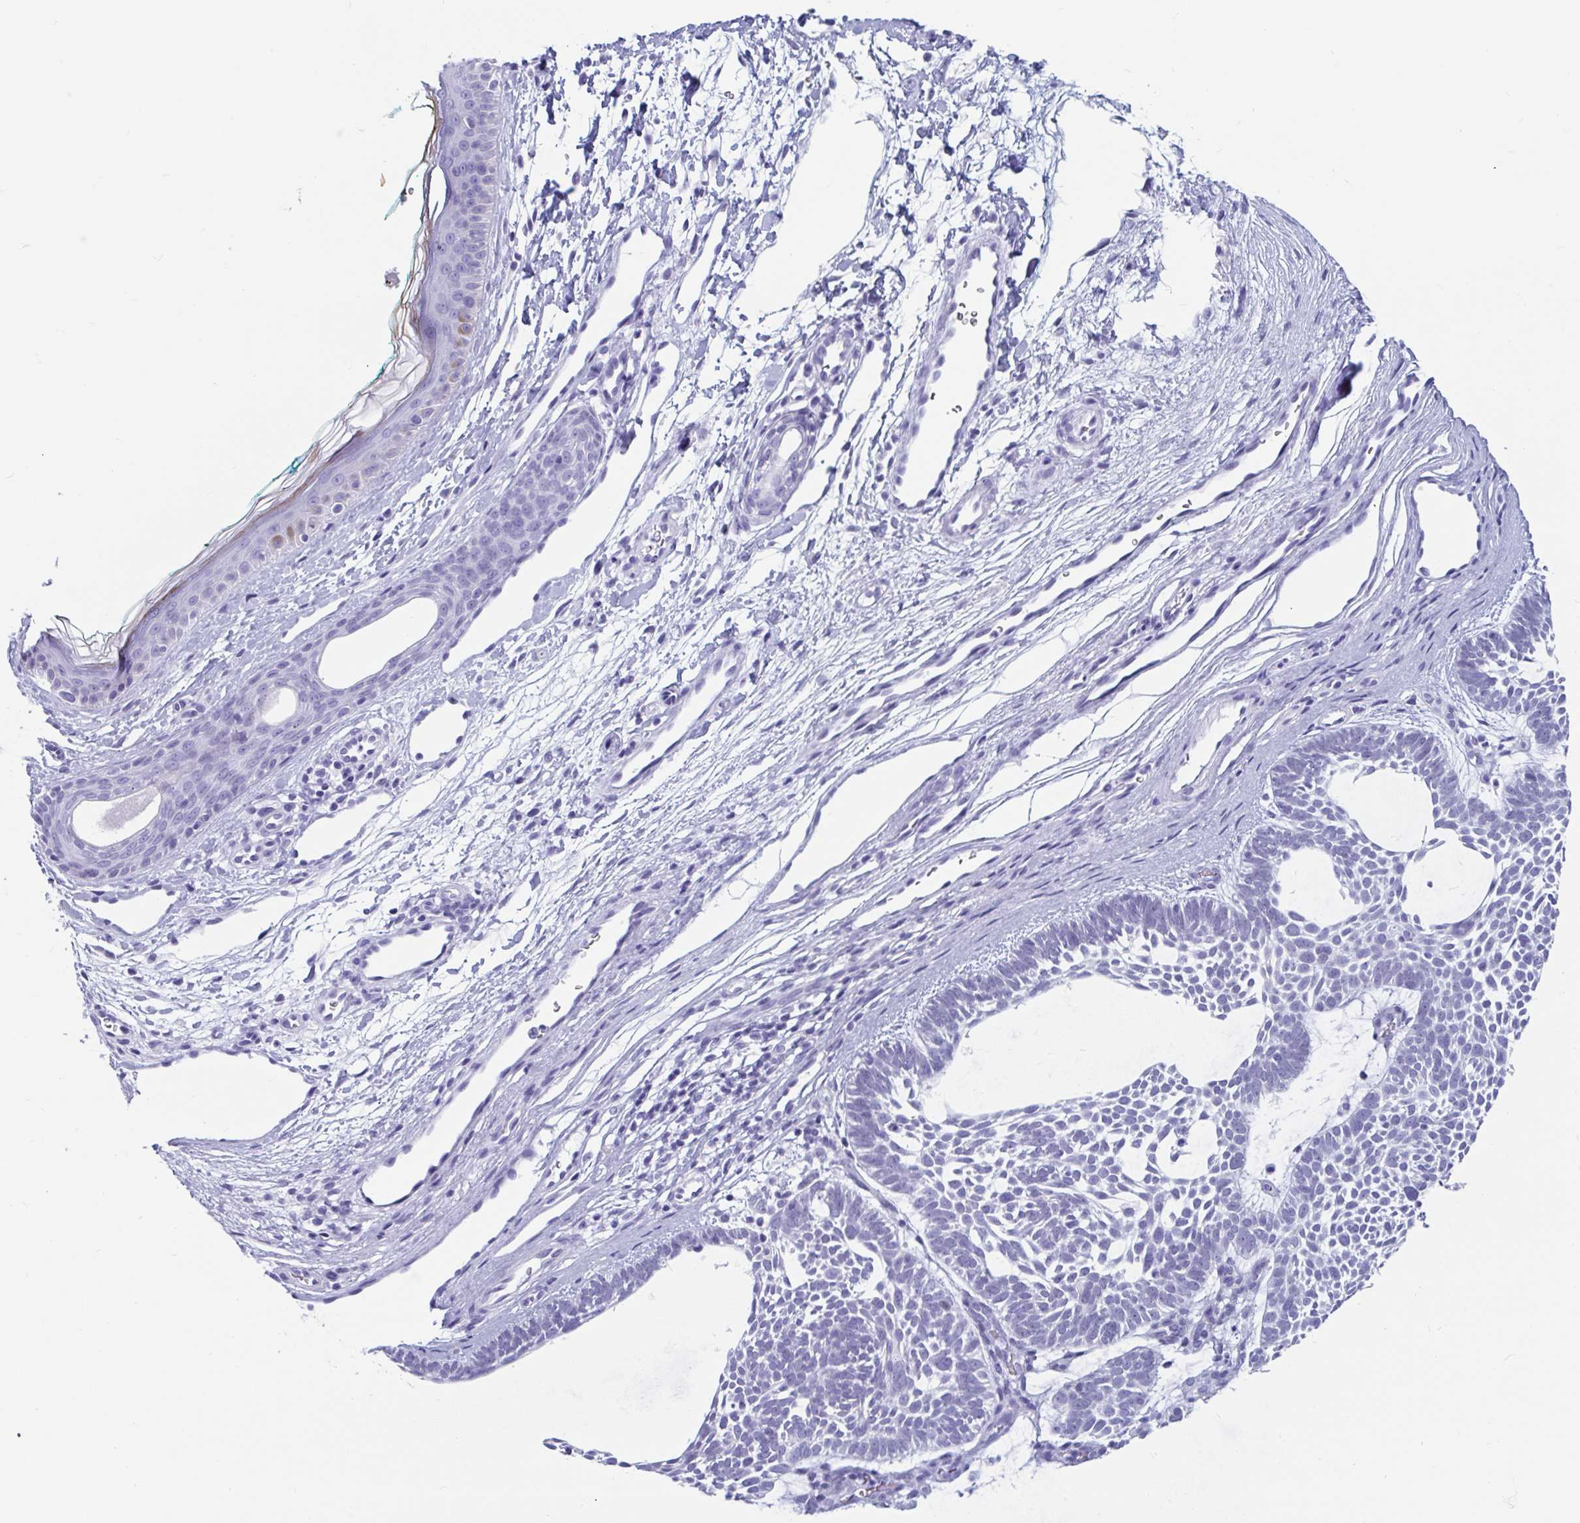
{"staining": {"intensity": "negative", "quantity": "none", "location": "none"}, "tissue": "skin cancer", "cell_type": "Tumor cells", "image_type": "cancer", "snomed": [{"axis": "morphology", "description": "Basal cell carcinoma"}, {"axis": "topography", "description": "Skin"}, {"axis": "topography", "description": "Skin of face"}], "caption": "Tumor cells show no significant positivity in skin basal cell carcinoma.", "gene": "GKN2", "patient": {"sex": "male", "age": 83}}